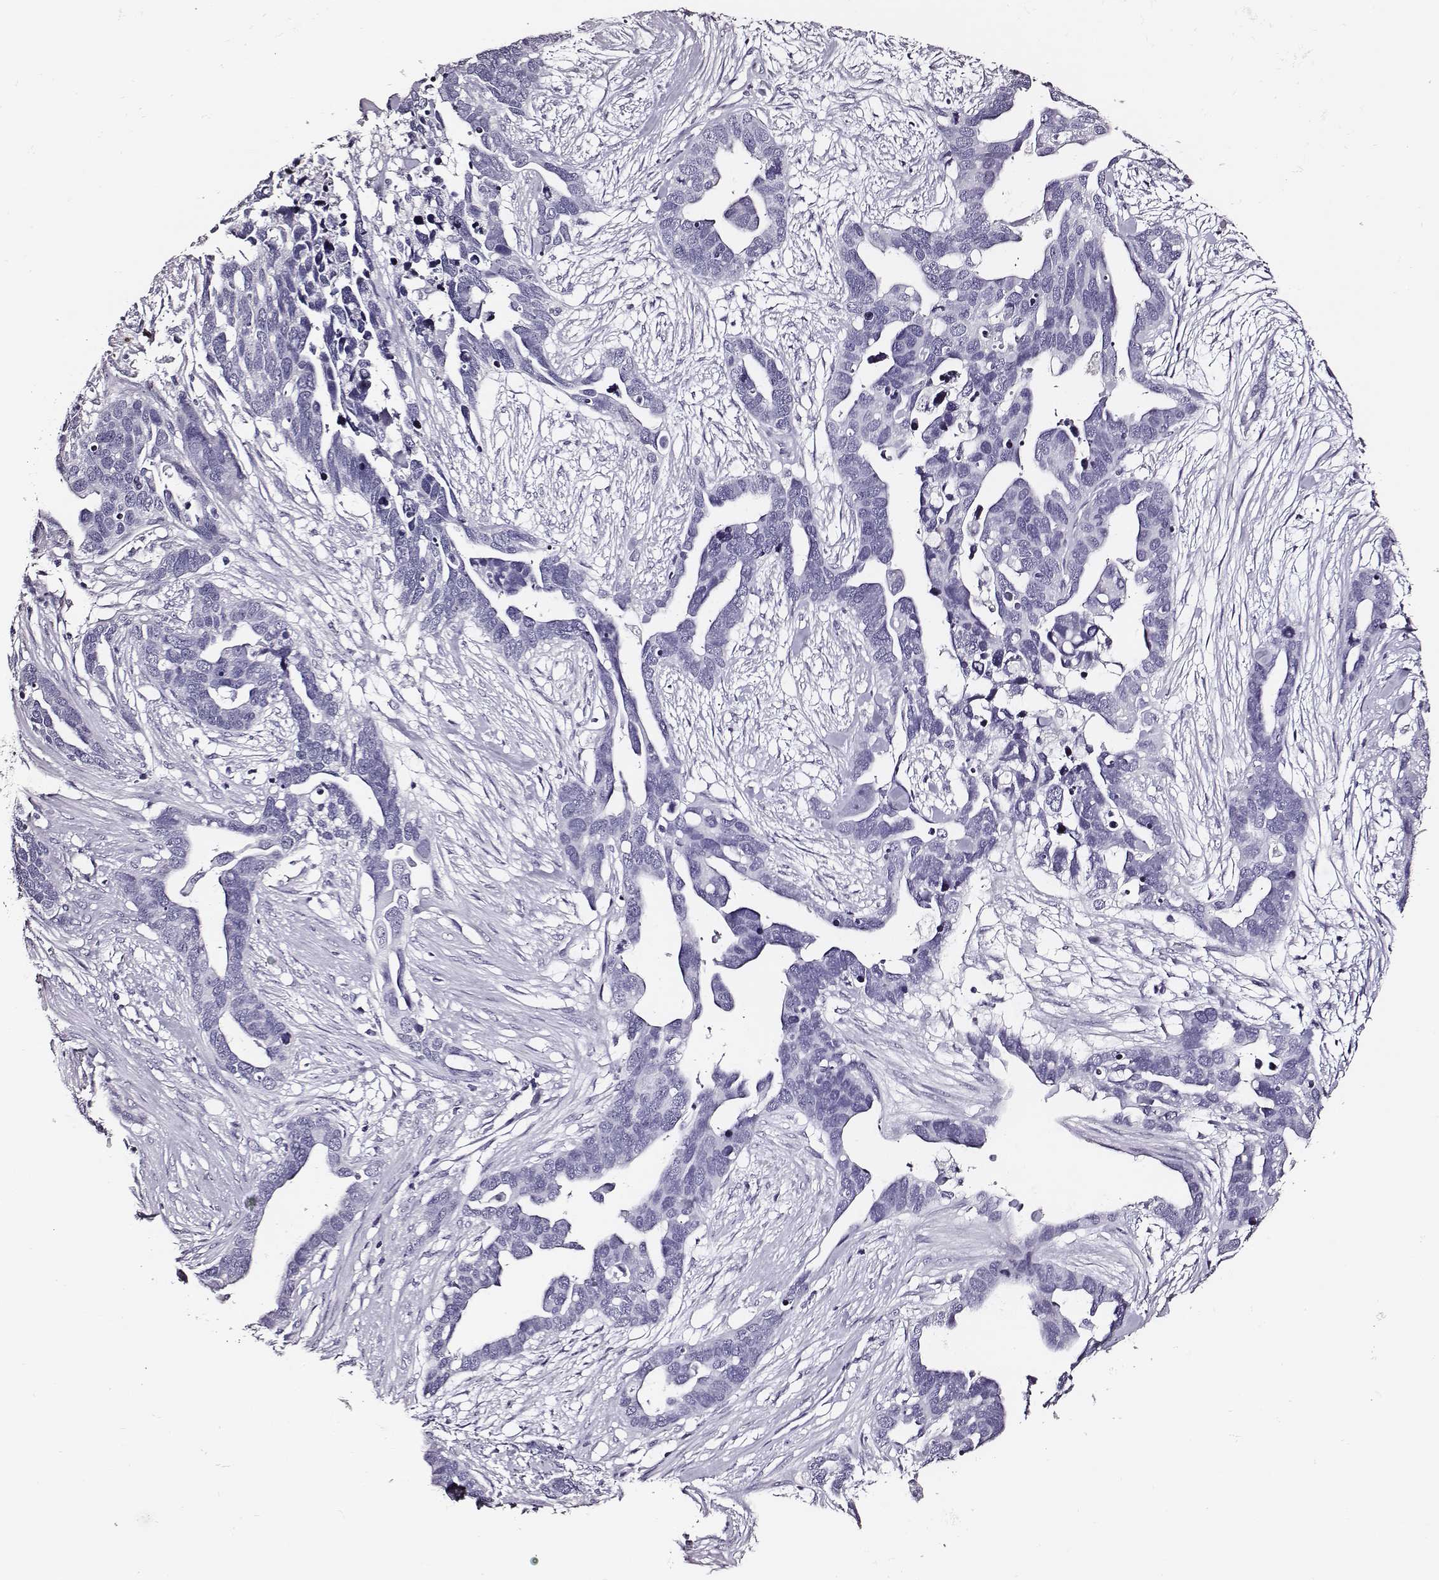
{"staining": {"intensity": "negative", "quantity": "none", "location": "none"}, "tissue": "ovarian cancer", "cell_type": "Tumor cells", "image_type": "cancer", "snomed": [{"axis": "morphology", "description": "Cystadenocarcinoma, serous, NOS"}, {"axis": "topography", "description": "Ovary"}], "caption": "High magnification brightfield microscopy of serous cystadenocarcinoma (ovarian) stained with DAB (3,3'-diaminobenzidine) (brown) and counterstained with hematoxylin (blue): tumor cells show no significant staining.", "gene": "DPEP1", "patient": {"sex": "female", "age": 54}}